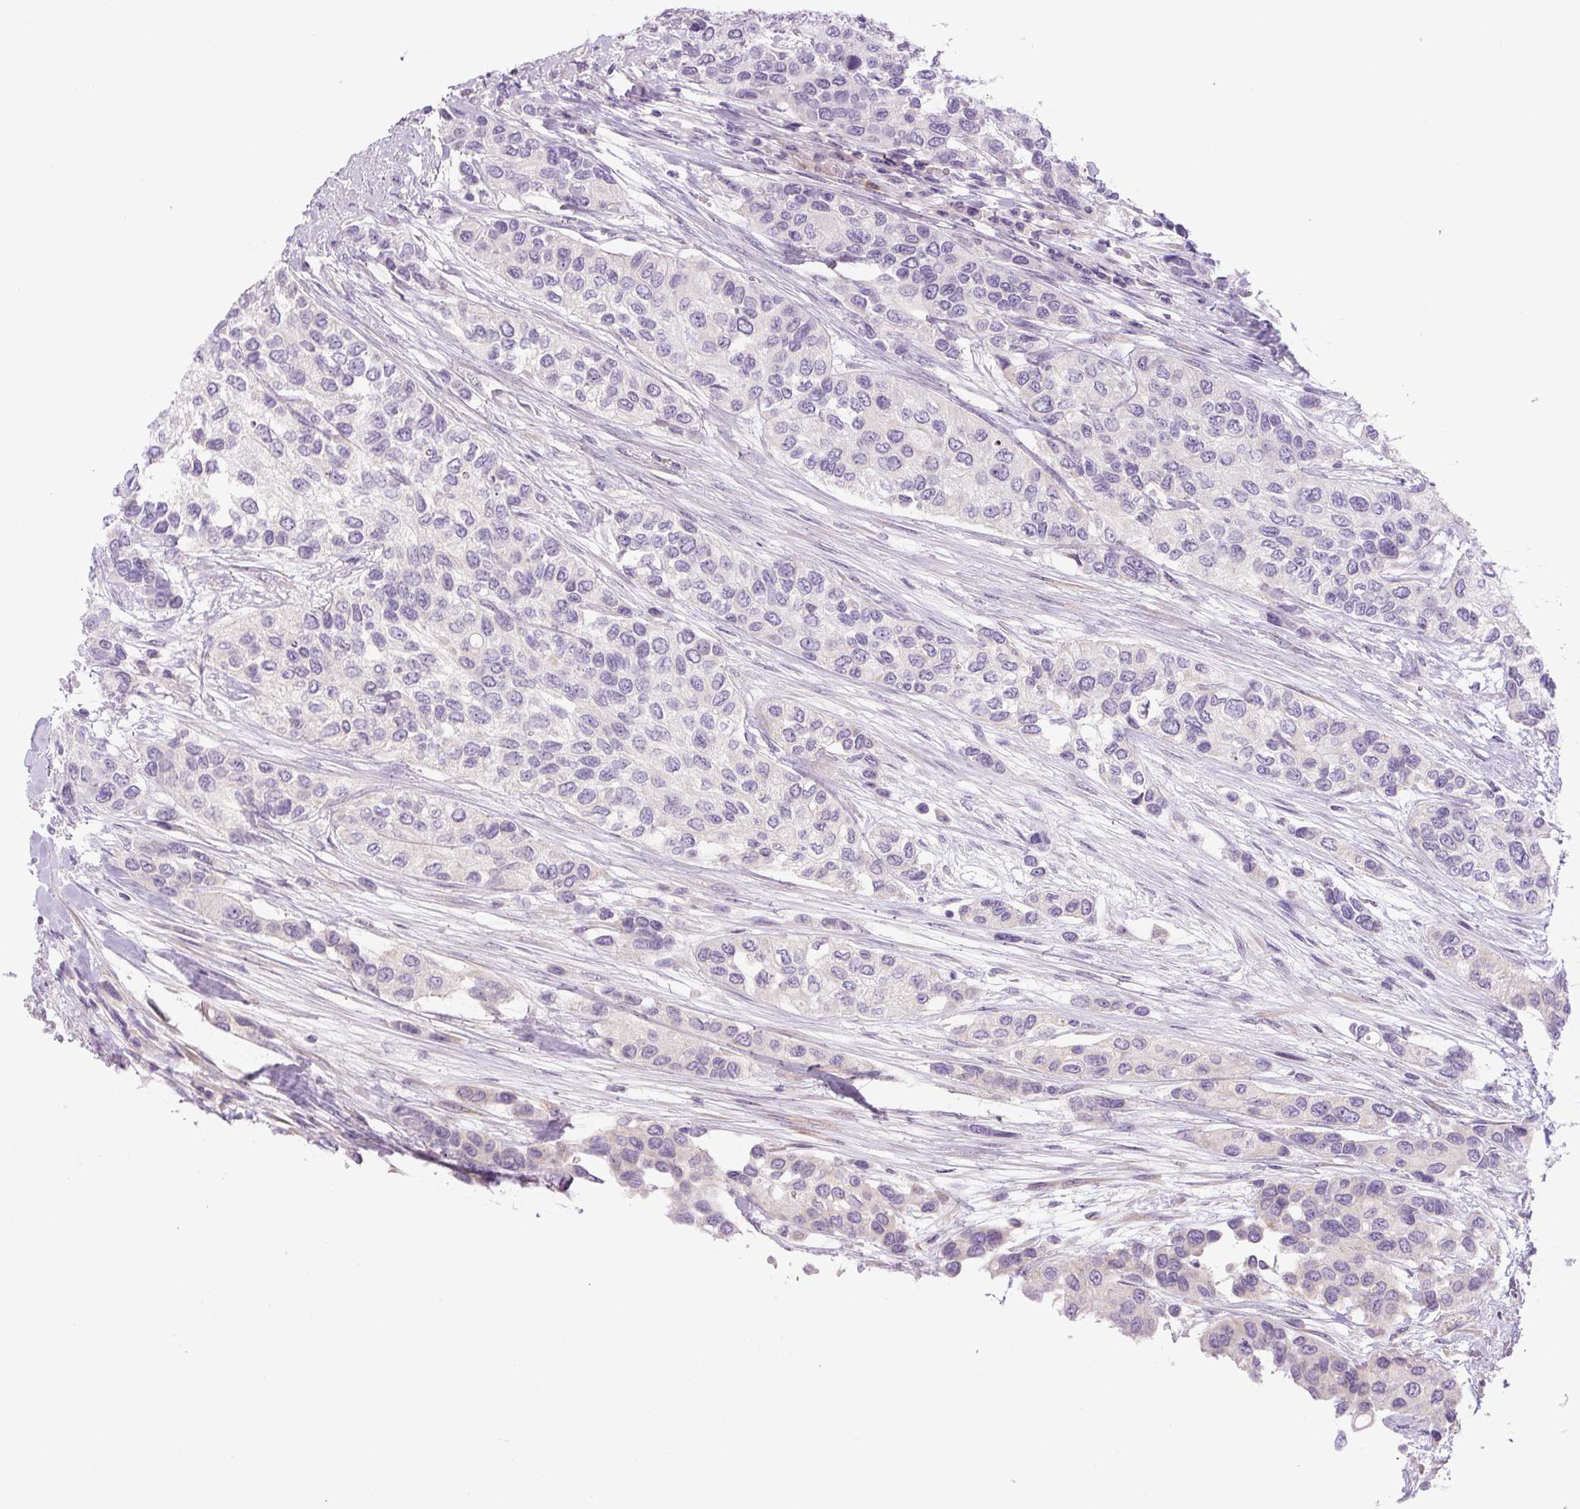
{"staining": {"intensity": "negative", "quantity": "none", "location": "none"}, "tissue": "urothelial cancer", "cell_type": "Tumor cells", "image_type": "cancer", "snomed": [{"axis": "morphology", "description": "Normal tissue, NOS"}, {"axis": "morphology", "description": "Urothelial carcinoma, High grade"}, {"axis": "topography", "description": "Vascular tissue"}, {"axis": "topography", "description": "Urinary bladder"}], "caption": "DAB (3,3'-diaminobenzidine) immunohistochemical staining of urothelial cancer displays no significant staining in tumor cells. (Stains: DAB IHC with hematoxylin counter stain, Microscopy: brightfield microscopy at high magnification).", "gene": "YIF1B", "patient": {"sex": "female", "age": 56}}